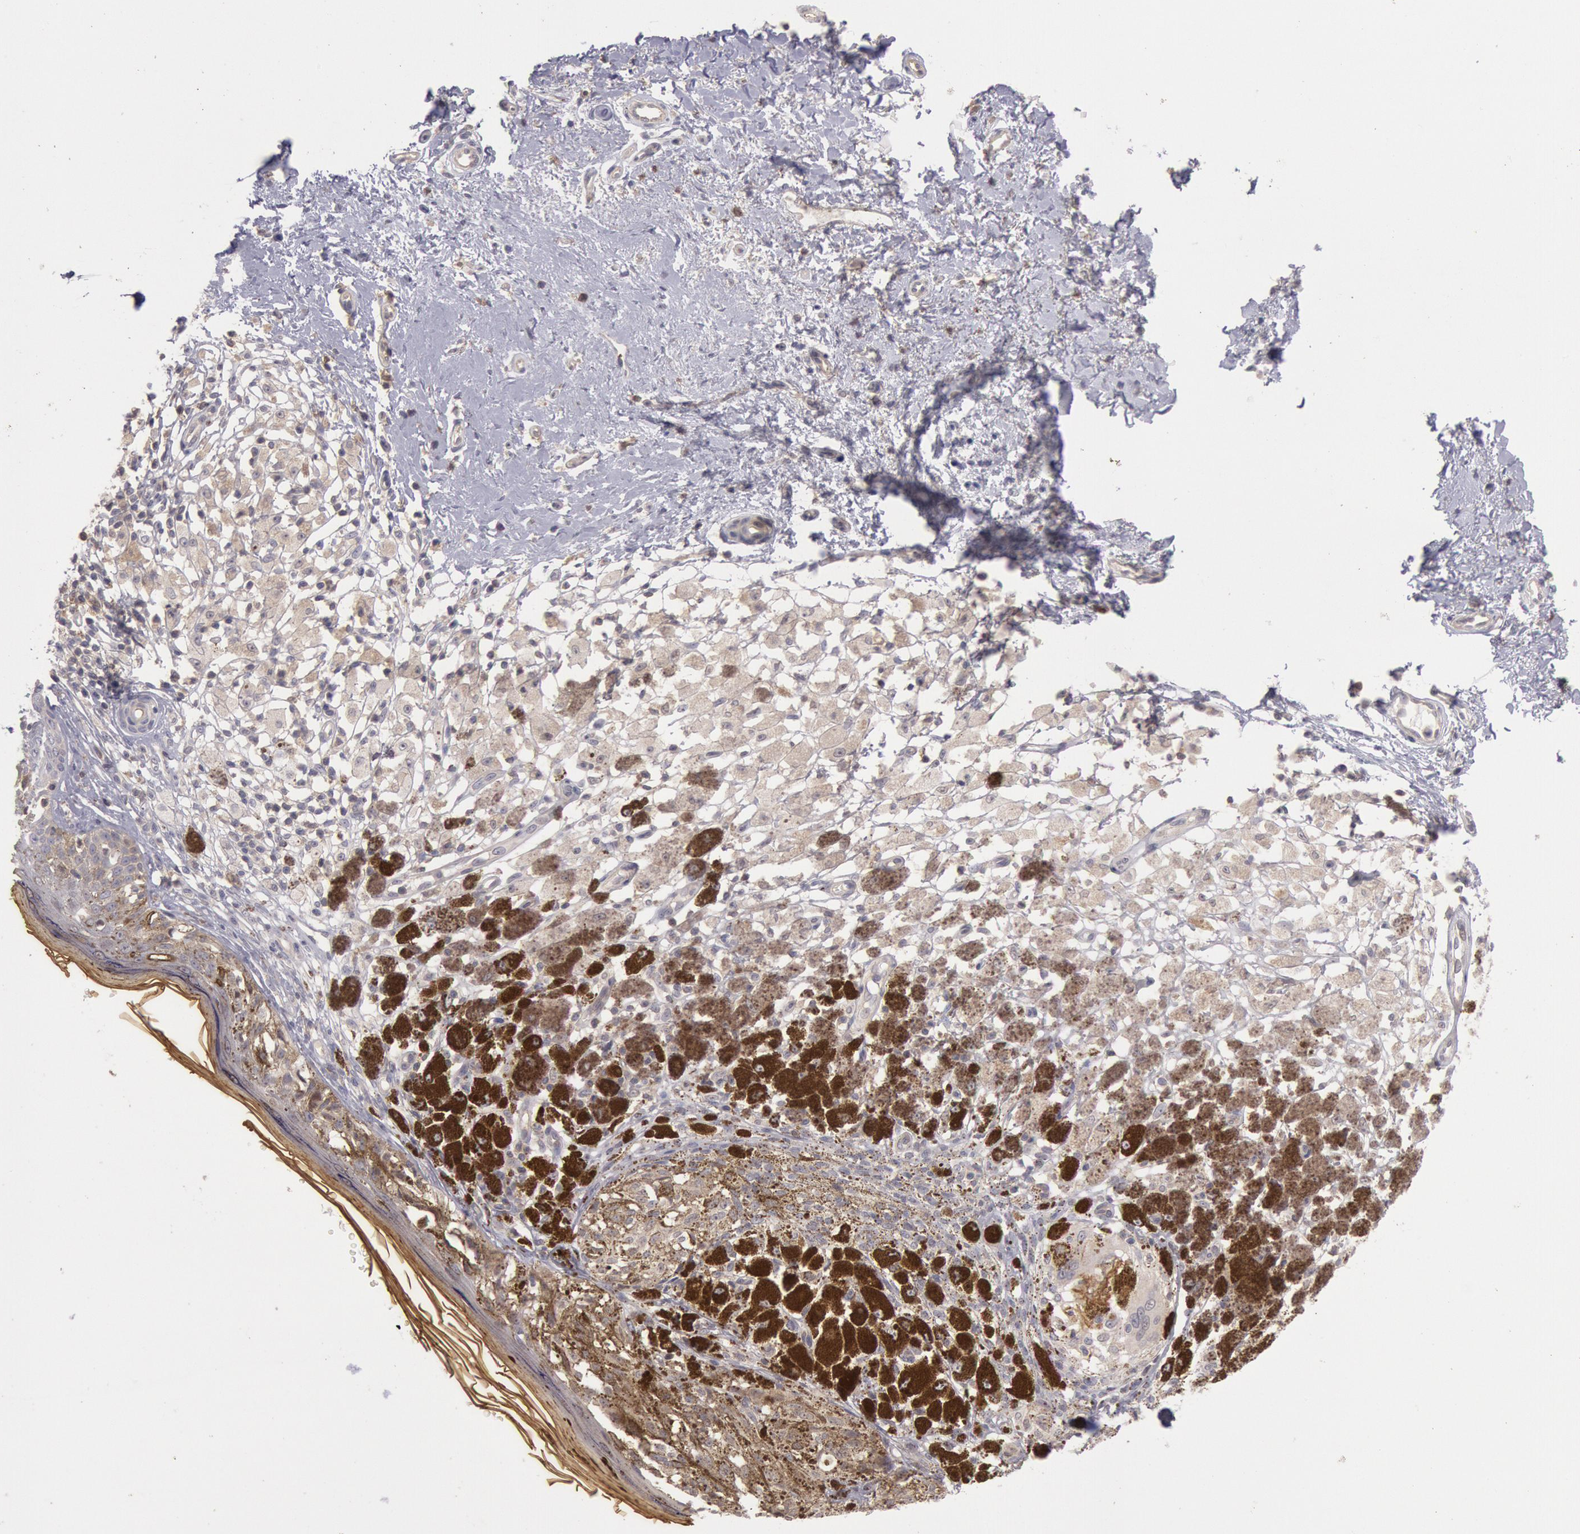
{"staining": {"intensity": "weak", "quantity": ">75%", "location": "cytoplasmic/membranous"}, "tissue": "melanoma", "cell_type": "Tumor cells", "image_type": "cancer", "snomed": [{"axis": "morphology", "description": "Malignant melanoma, NOS"}, {"axis": "topography", "description": "Skin"}], "caption": "The immunohistochemical stain labels weak cytoplasmic/membranous positivity in tumor cells of malignant melanoma tissue. Using DAB (3,3'-diaminobenzidine) (brown) and hematoxylin (blue) stains, captured at high magnification using brightfield microscopy.", "gene": "TRIB2", "patient": {"sex": "male", "age": 88}}